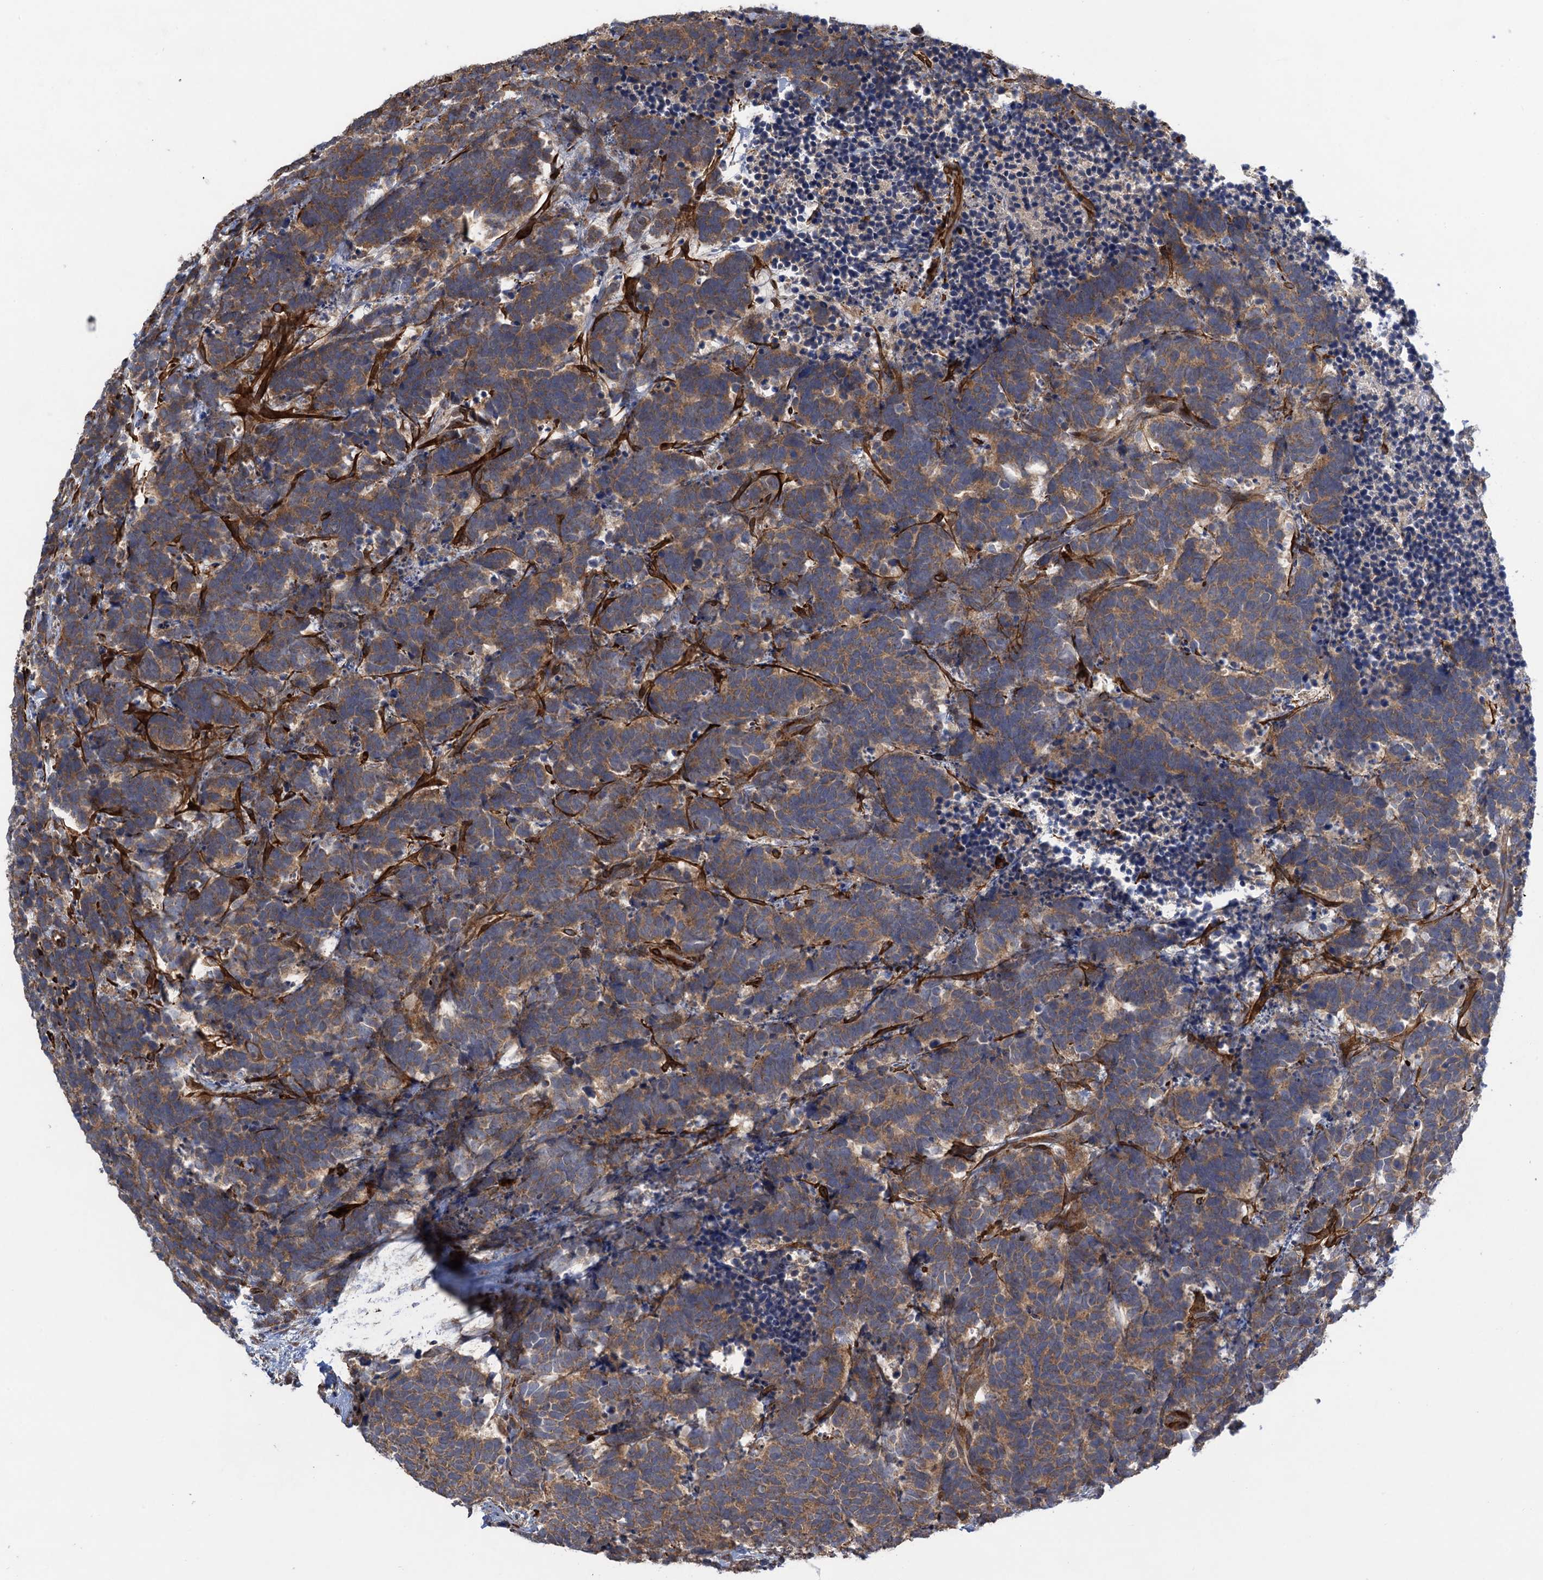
{"staining": {"intensity": "moderate", "quantity": "25%-75%", "location": "cytoplasmic/membranous"}, "tissue": "carcinoid", "cell_type": "Tumor cells", "image_type": "cancer", "snomed": [{"axis": "morphology", "description": "Carcinoma, NOS"}, {"axis": "morphology", "description": "Carcinoid, malignant, NOS"}, {"axis": "topography", "description": "Urinary bladder"}], "caption": "The image reveals a brown stain indicating the presence of a protein in the cytoplasmic/membranous of tumor cells in carcinoid.", "gene": "WDR88", "patient": {"sex": "male", "age": 57}}